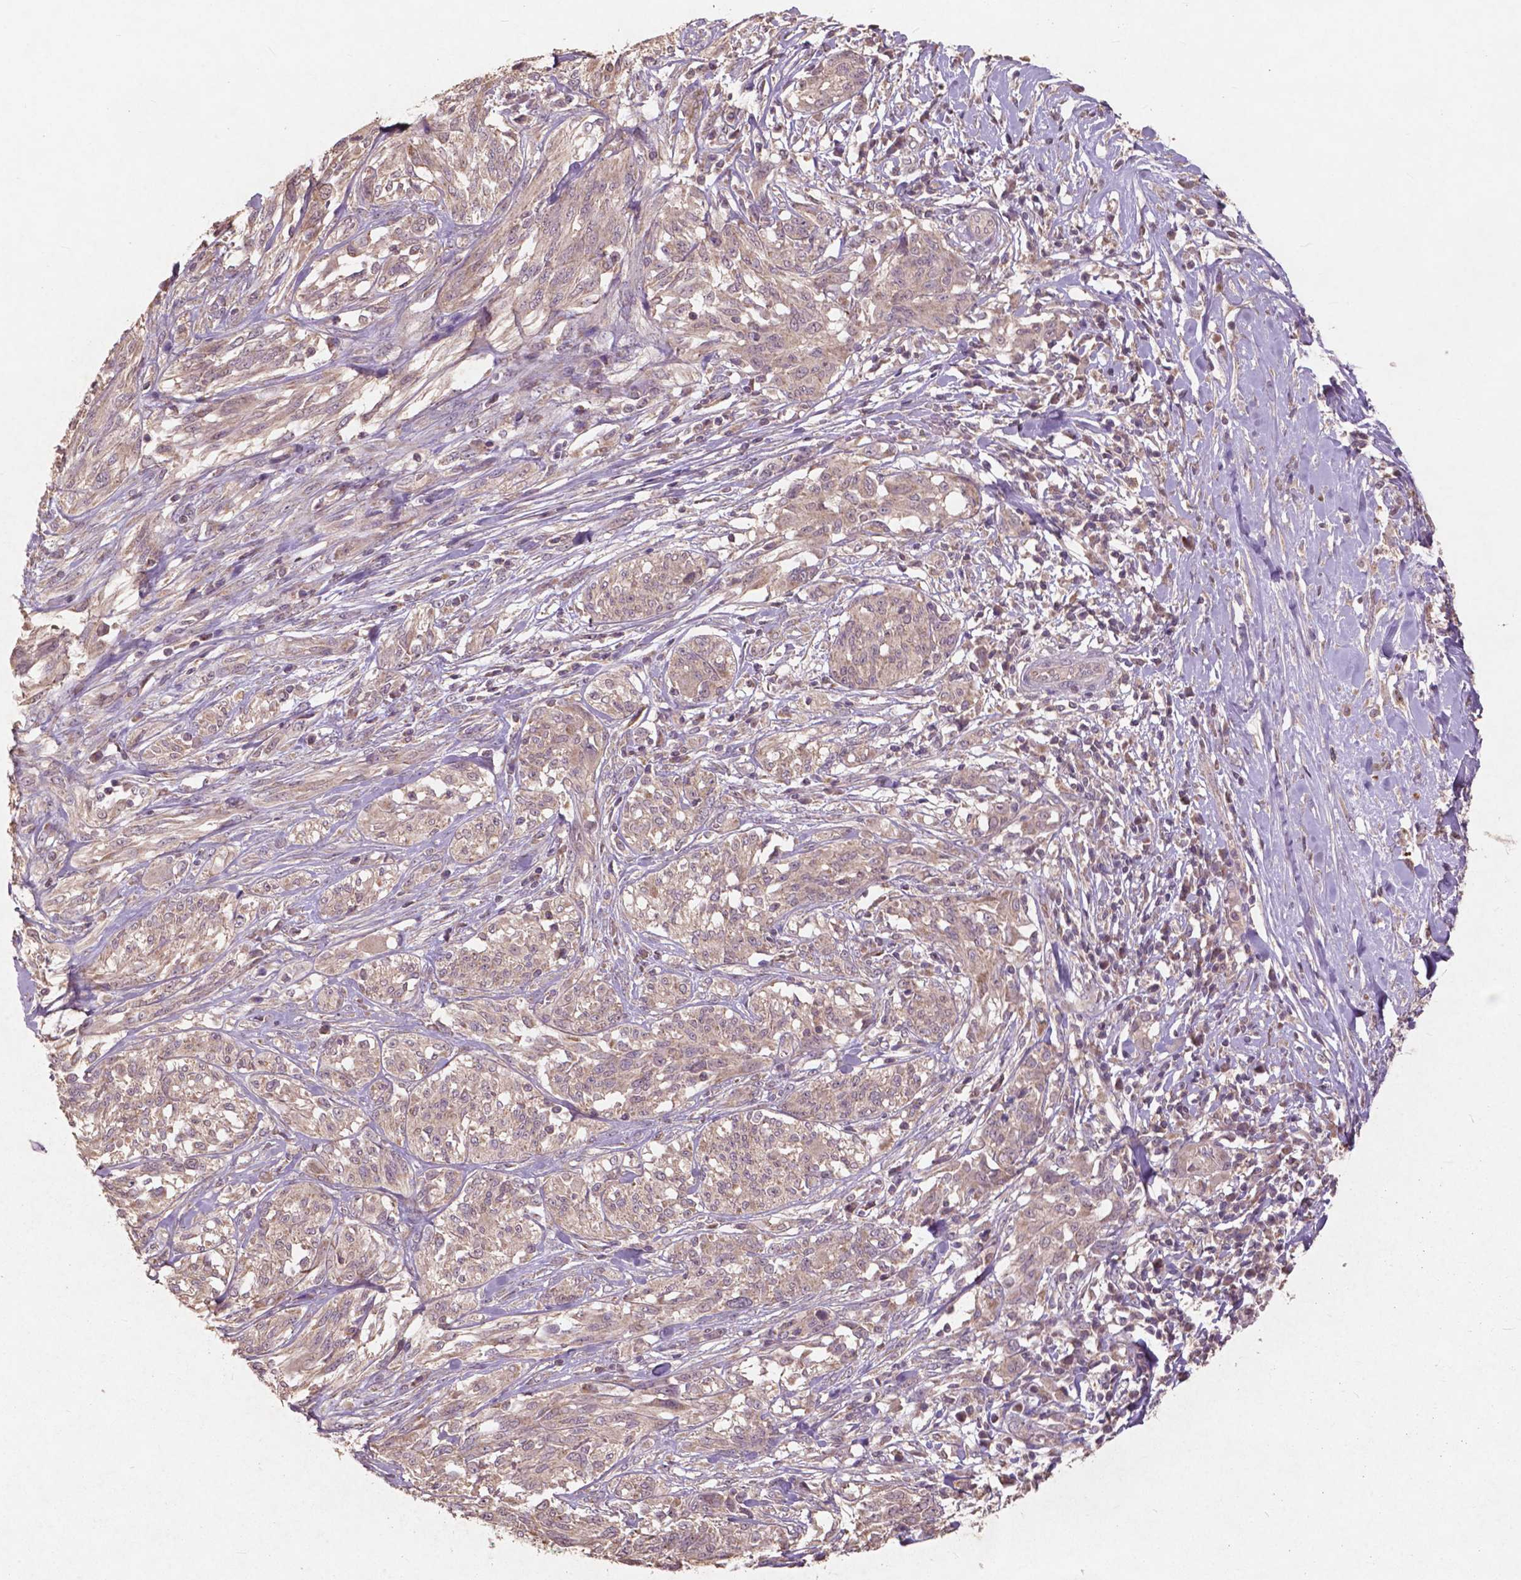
{"staining": {"intensity": "weak", "quantity": ">75%", "location": "cytoplasmic/membranous"}, "tissue": "melanoma", "cell_type": "Tumor cells", "image_type": "cancer", "snomed": [{"axis": "morphology", "description": "Malignant melanoma, NOS"}, {"axis": "topography", "description": "Skin"}], "caption": "Tumor cells exhibit weak cytoplasmic/membranous expression in approximately >75% of cells in malignant melanoma.", "gene": "ST6GALNAC5", "patient": {"sex": "female", "age": 91}}